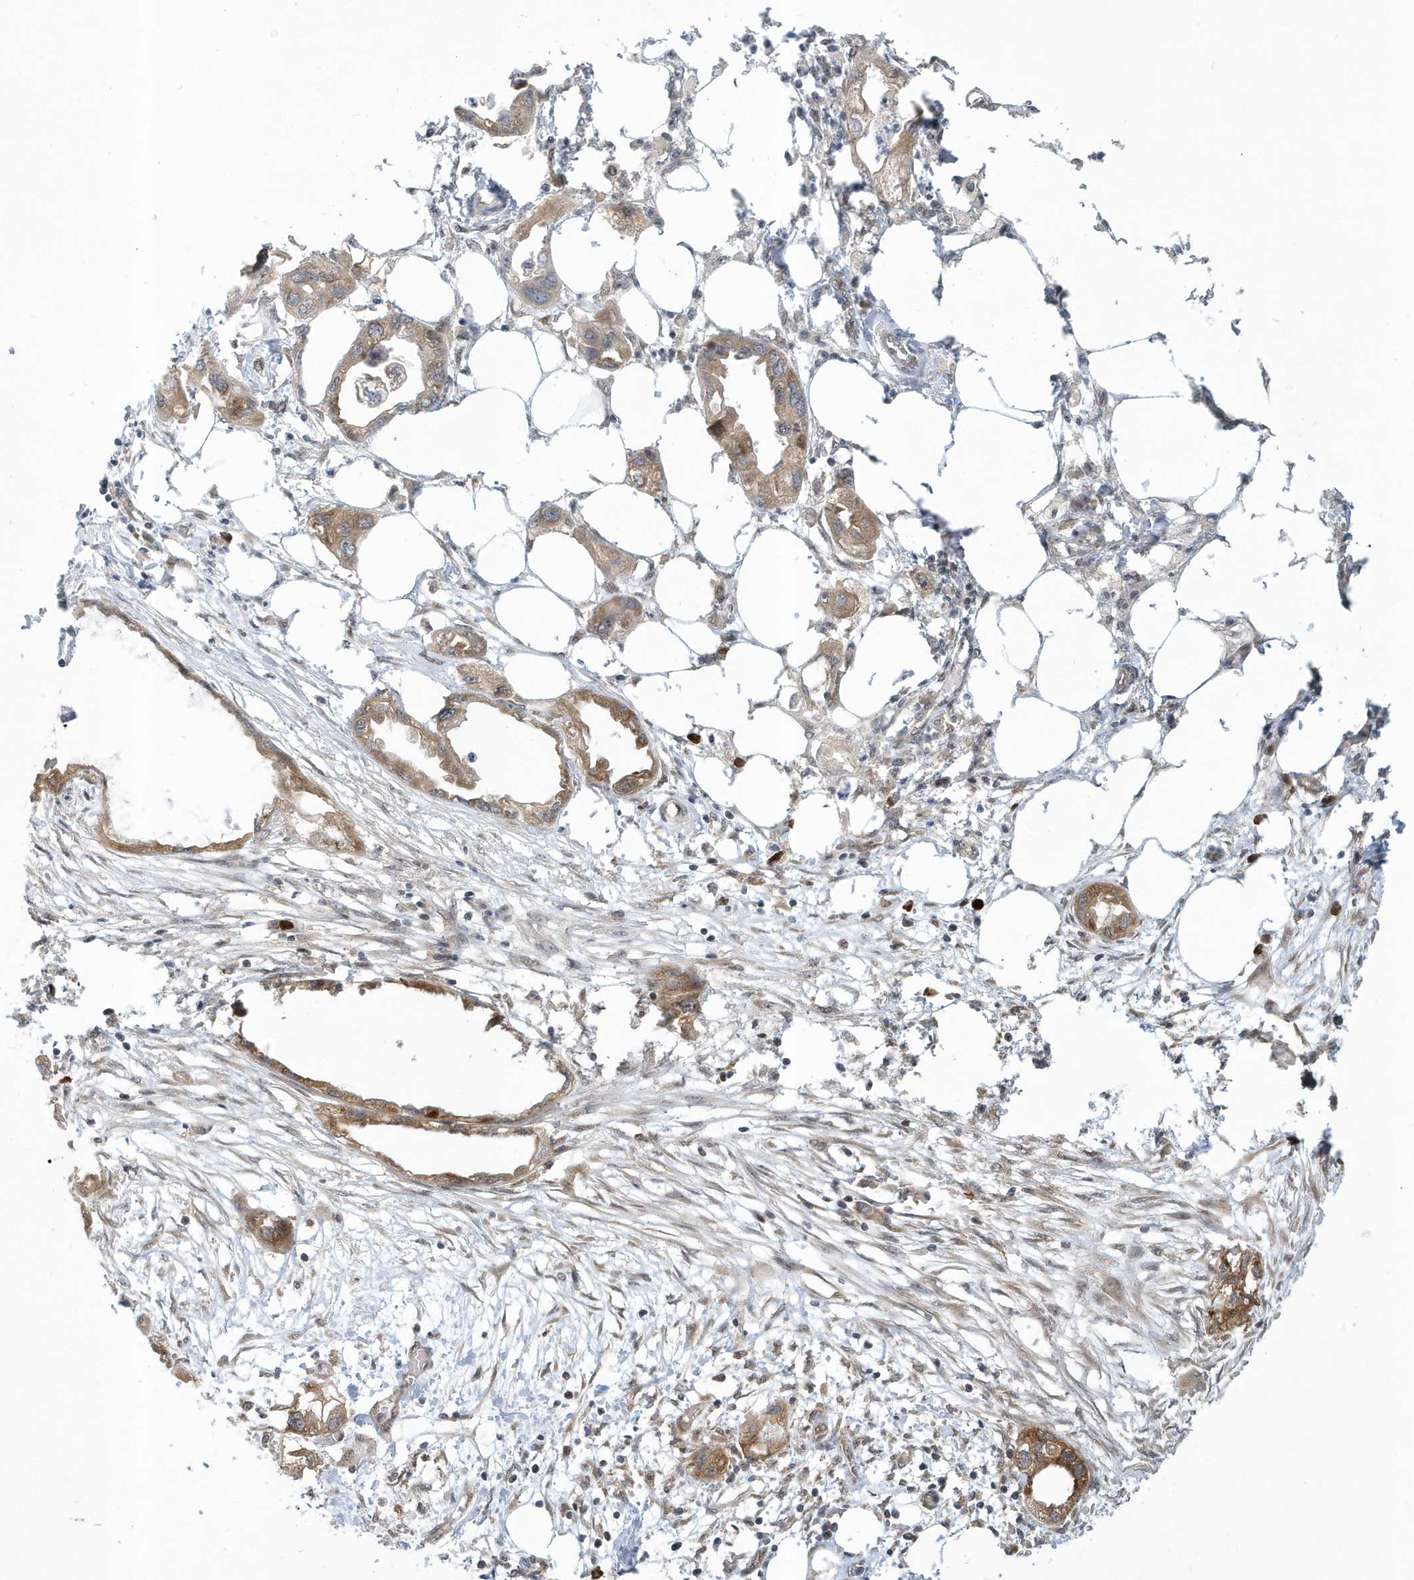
{"staining": {"intensity": "moderate", "quantity": ">75%", "location": "cytoplasmic/membranous"}, "tissue": "endometrial cancer", "cell_type": "Tumor cells", "image_type": "cancer", "snomed": [{"axis": "morphology", "description": "Adenocarcinoma, NOS"}, {"axis": "morphology", "description": "Adenocarcinoma, metastatic, NOS"}, {"axis": "topography", "description": "Adipose tissue"}, {"axis": "topography", "description": "Endometrium"}], "caption": "Human endometrial cancer (adenocarcinoma) stained with a brown dye demonstrates moderate cytoplasmic/membranous positive expression in about >75% of tumor cells.", "gene": "ATG4A", "patient": {"sex": "female", "age": 67}}